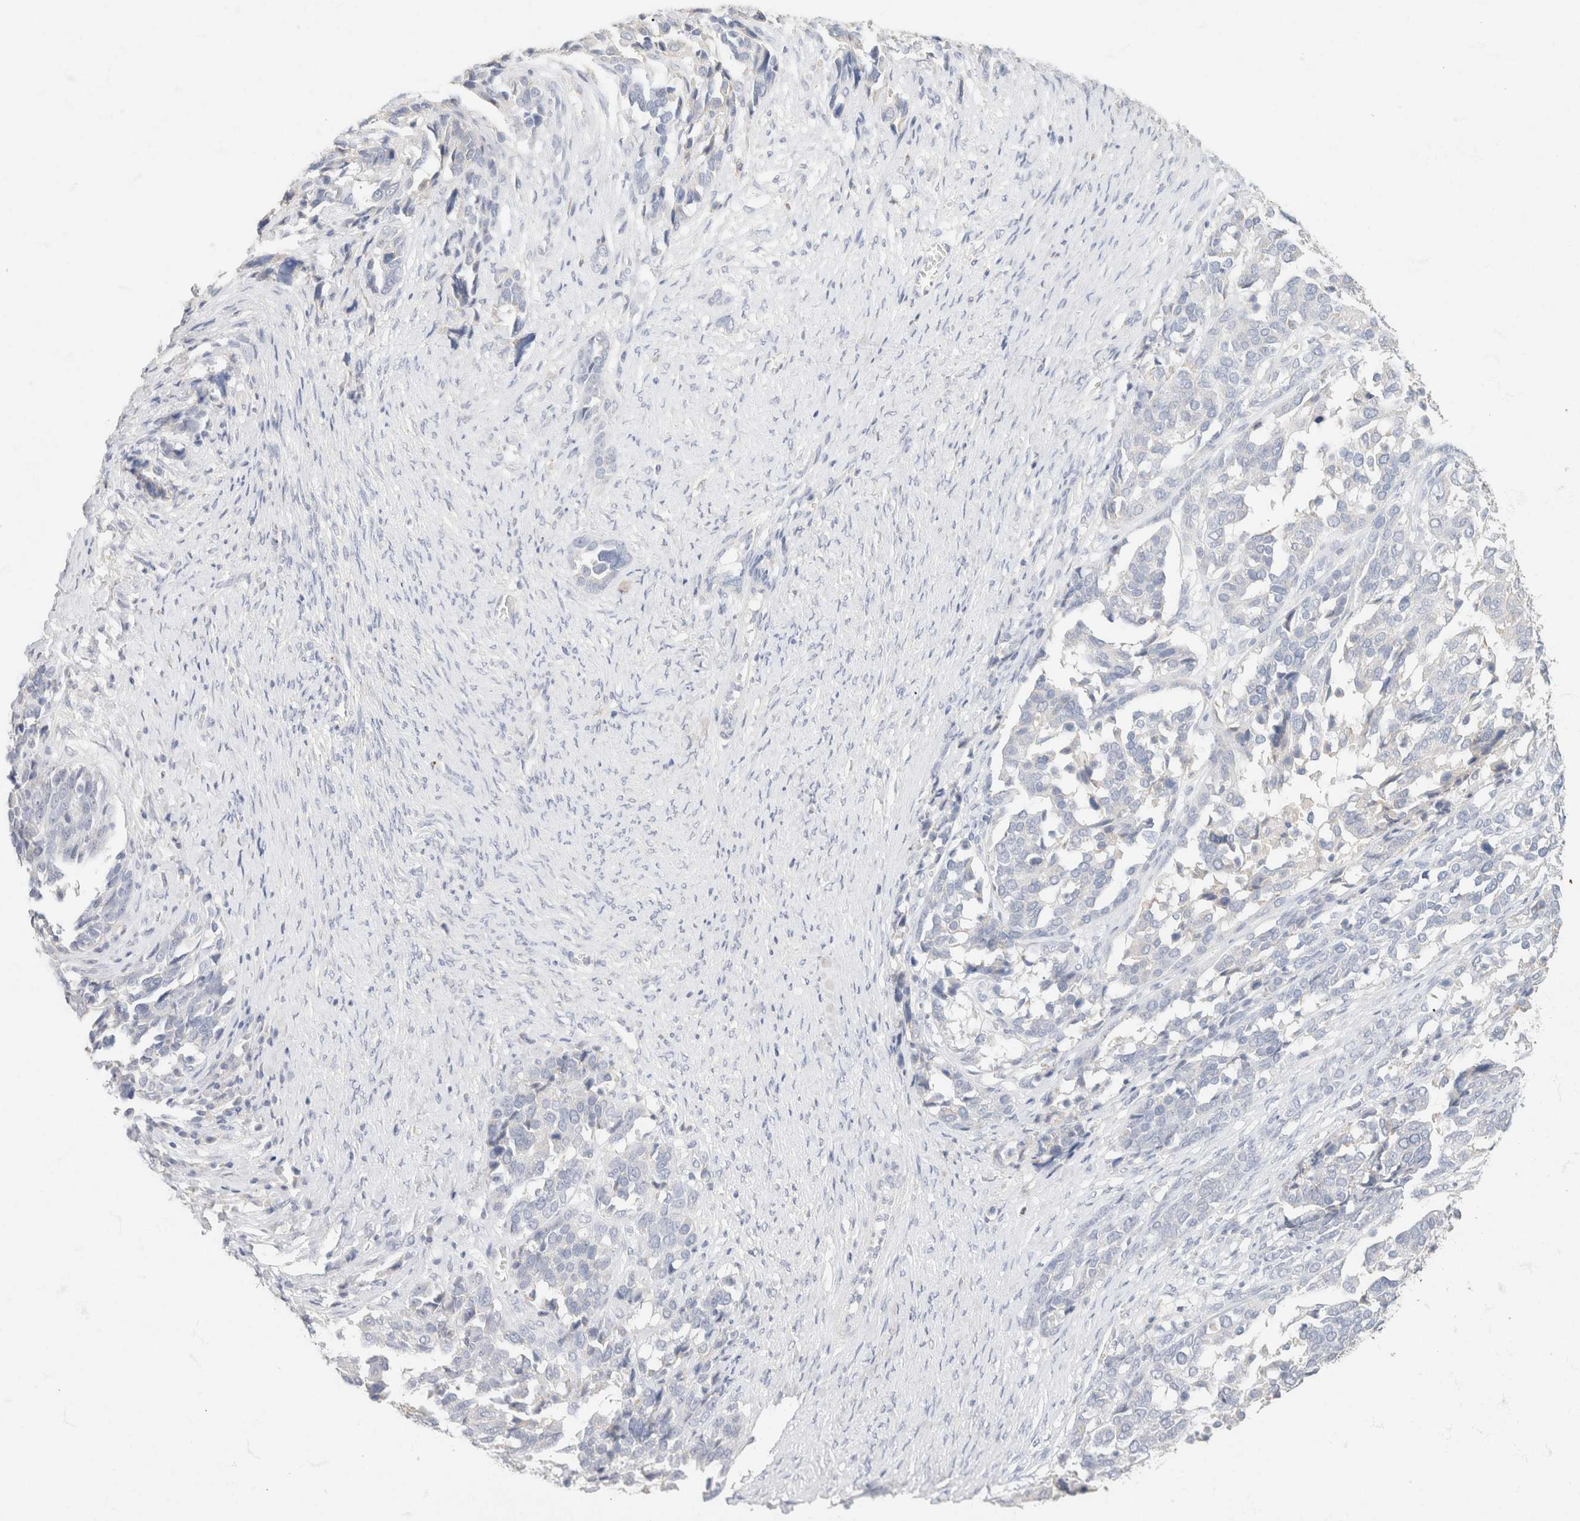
{"staining": {"intensity": "negative", "quantity": "none", "location": "none"}, "tissue": "ovarian cancer", "cell_type": "Tumor cells", "image_type": "cancer", "snomed": [{"axis": "morphology", "description": "Cystadenocarcinoma, serous, NOS"}, {"axis": "topography", "description": "Ovary"}], "caption": "High magnification brightfield microscopy of ovarian cancer stained with DAB (3,3'-diaminobenzidine) (brown) and counterstained with hematoxylin (blue): tumor cells show no significant staining.", "gene": "CA12", "patient": {"sex": "female", "age": 44}}